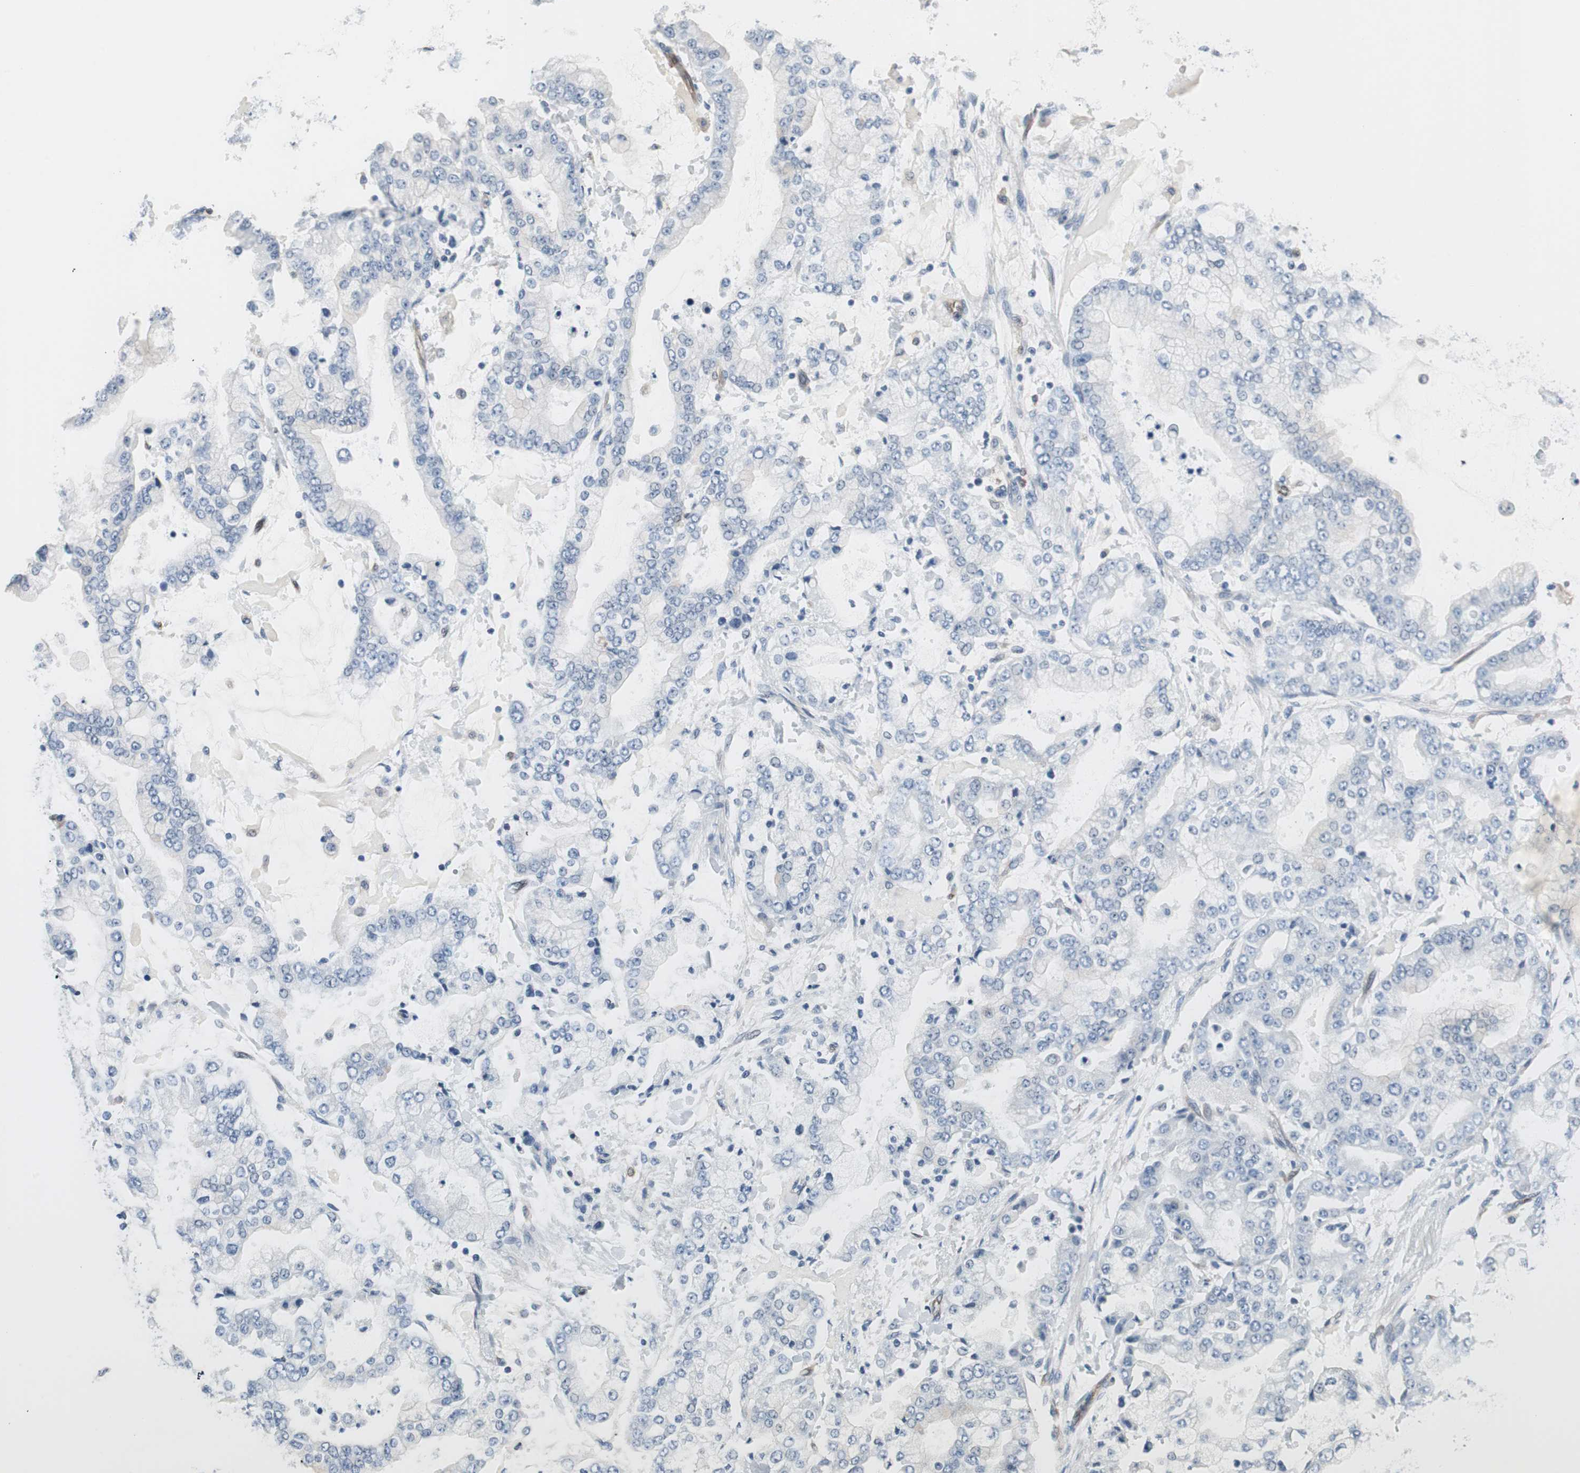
{"staining": {"intensity": "negative", "quantity": "none", "location": "none"}, "tissue": "stomach cancer", "cell_type": "Tumor cells", "image_type": "cancer", "snomed": [{"axis": "morphology", "description": "Adenocarcinoma, NOS"}, {"axis": "topography", "description": "Stomach"}], "caption": "Adenocarcinoma (stomach) was stained to show a protein in brown. There is no significant staining in tumor cells.", "gene": "SWAP70", "patient": {"sex": "male", "age": 76}}